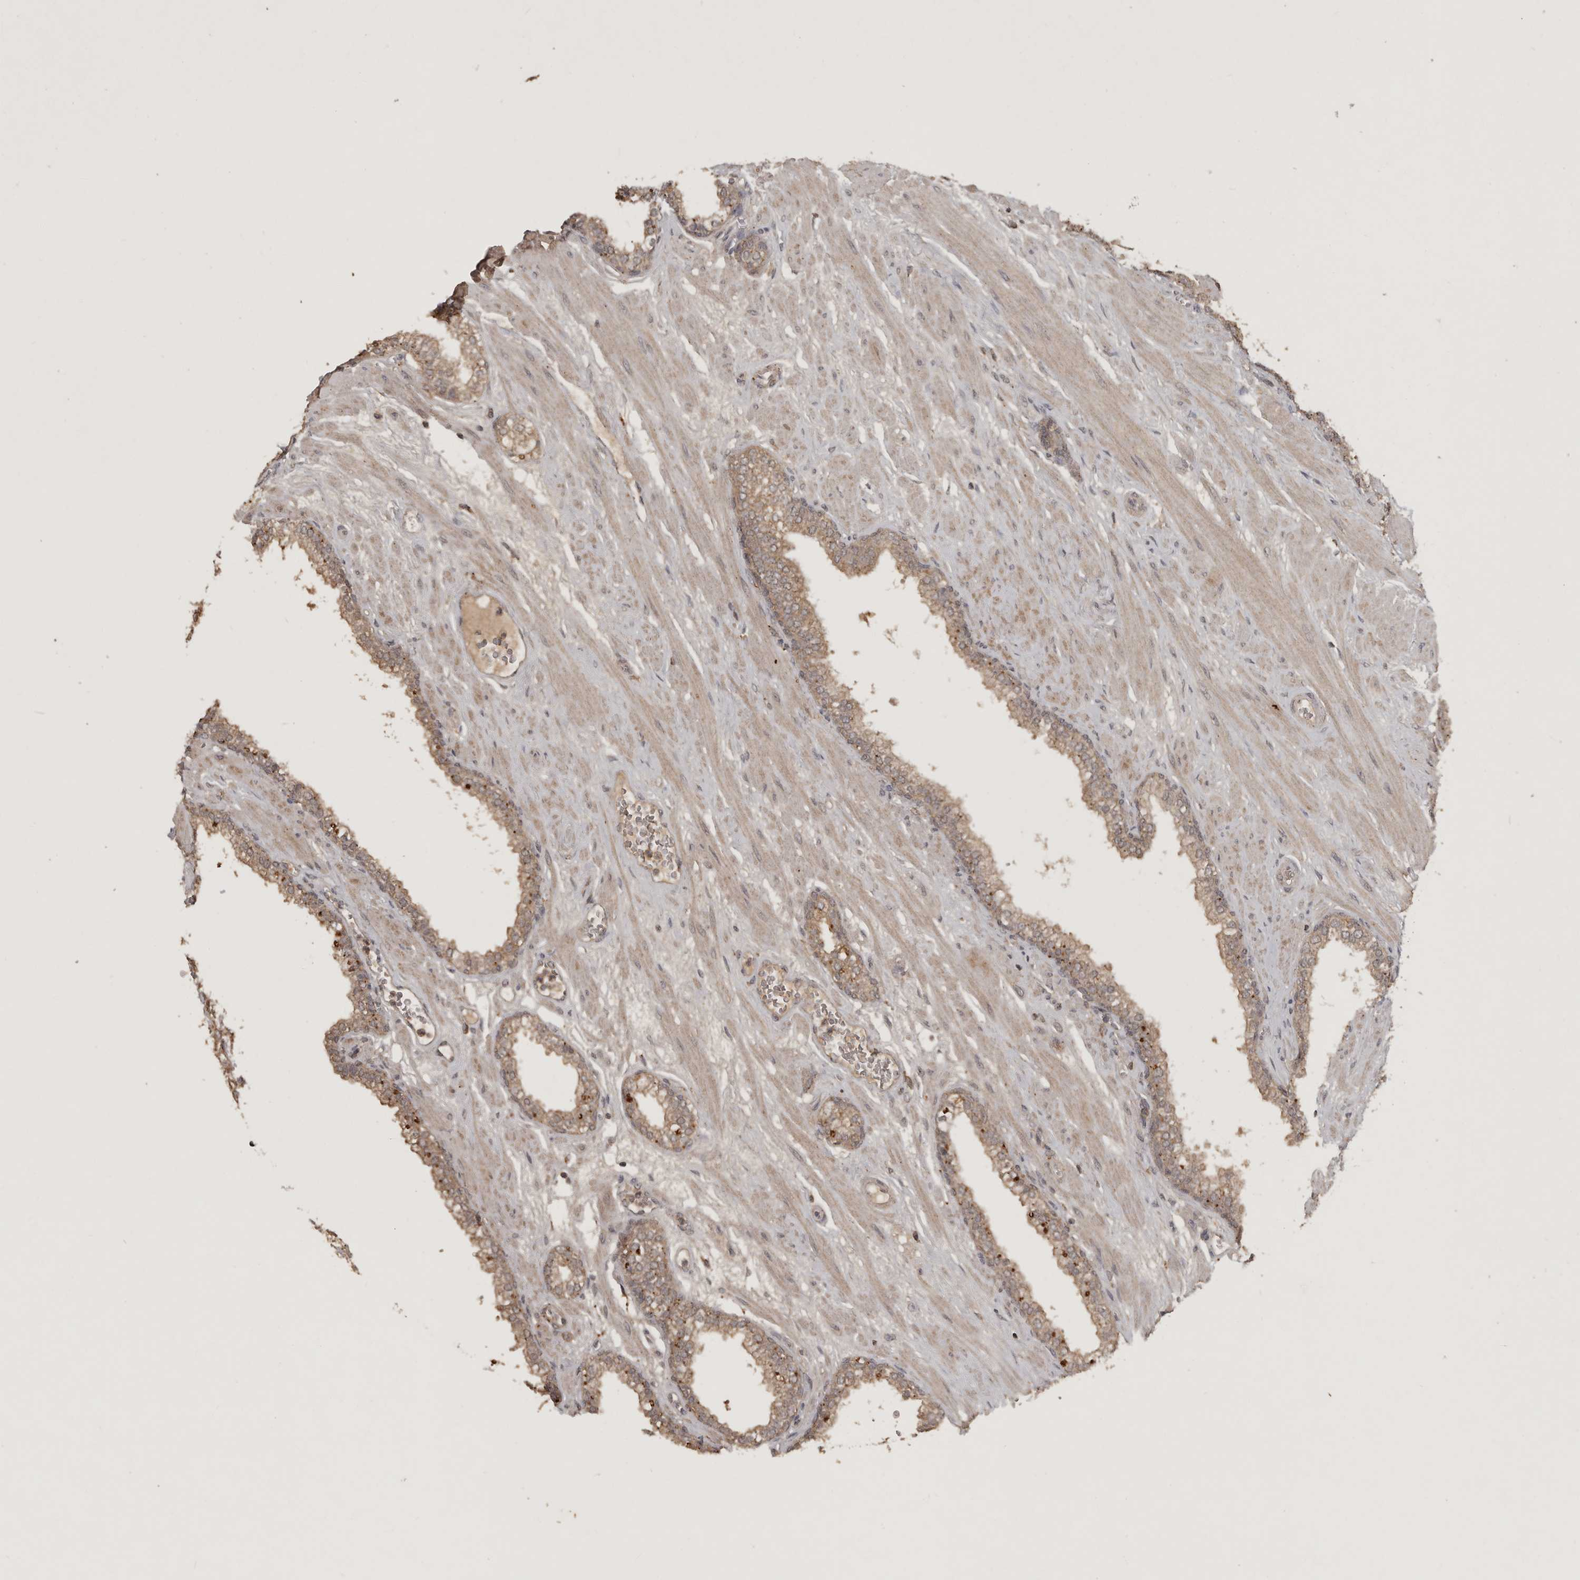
{"staining": {"intensity": "moderate", "quantity": ">75%", "location": "cytoplasmic/membranous"}, "tissue": "prostate", "cell_type": "Glandular cells", "image_type": "normal", "snomed": [{"axis": "morphology", "description": "Normal tissue, NOS"}, {"axis": "morphology", "description": "Urothelial carcinoma, Low grade"}, {"axis": "topography", "description": "Urinary bladder"}, {"axis": "topography", "description": "Prostate"}], "caption": "Brown immunohistochemical staining in benign prostate reveals moderate cytoplasmic/membranous staining in approximately >75% of glandular cells.", "gene": "ADAMTS4", "patient": {"sex": "male", "age": 60}}